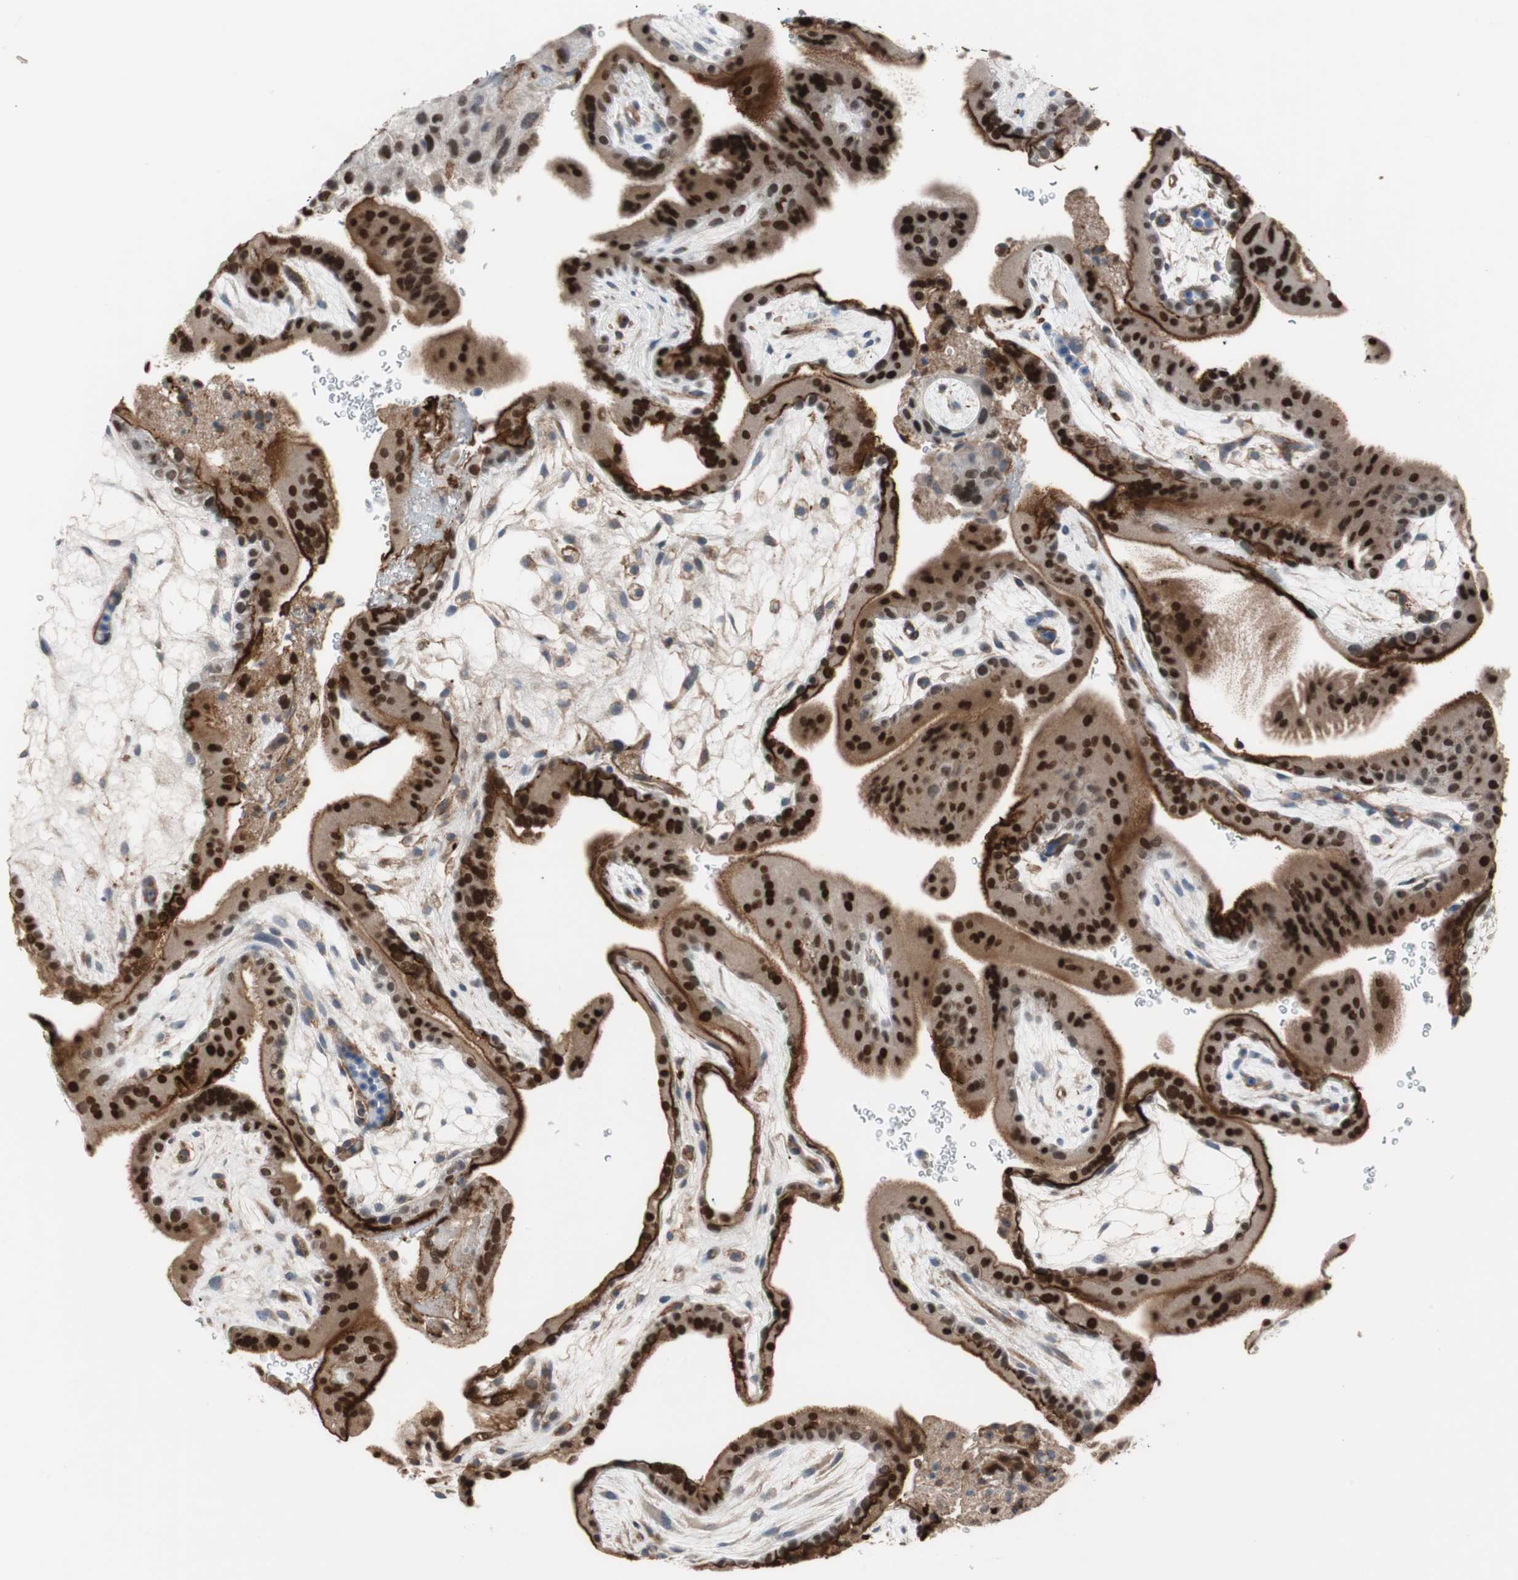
{"staining": {"intensity": "moderate", "quantity": ">75%", "location": "nuclear"}, "tissue": "placenta", "cell_type": "Decidual cells", "image_type": "normal", "snomed": [{"axis": "morphology", "description": "Normal tissue, NOS"}, {"axis": "topography", "description": "Placenta"}], "caption": "Moderate nuclear staining is appreciated in about >75% of decidual cells in benign placenta.", "gene": "GRHL1", "patient": {"sex": "female", "age": 19}}